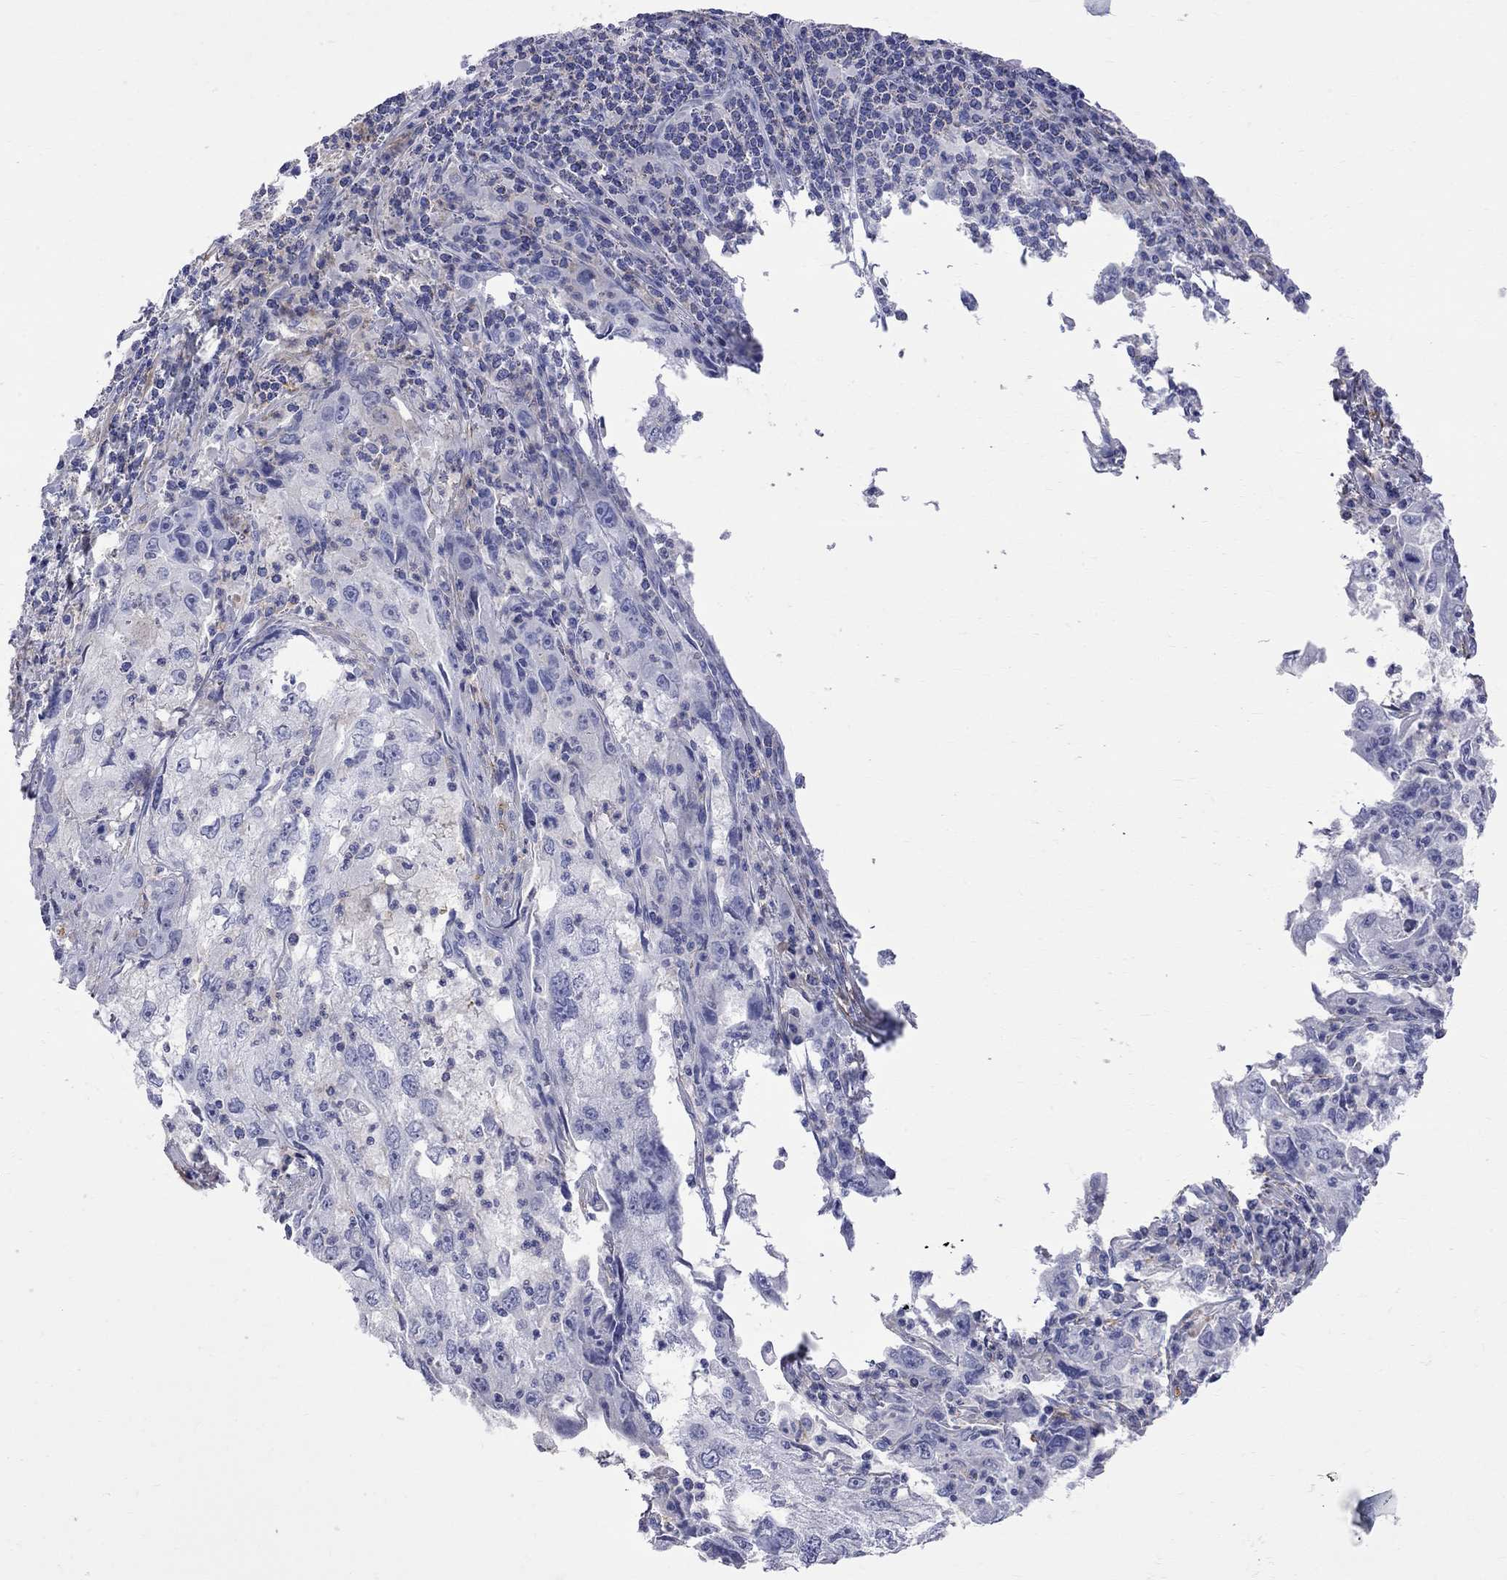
{"staining": {"intensity": "negative", "quantity": "none", "location": "none"}, "tissue": "cervical cancer", "cell_type": "Tumor cells", "image_type": "cancer", "snomed": [{"axis": "morphology", "description": "Squamous cell carcinoma, NOS"}, {"axis": "topography", "description": "Cervix"}], "caption": "Cervical cancer (squamous cell carcinoma) was stained to show a protein in brown. There is no significant positivity in tumor cells. Nuclei are stained in blue.", "gene": "S100A3", "patient": {"sex": "female", "age": 36}}